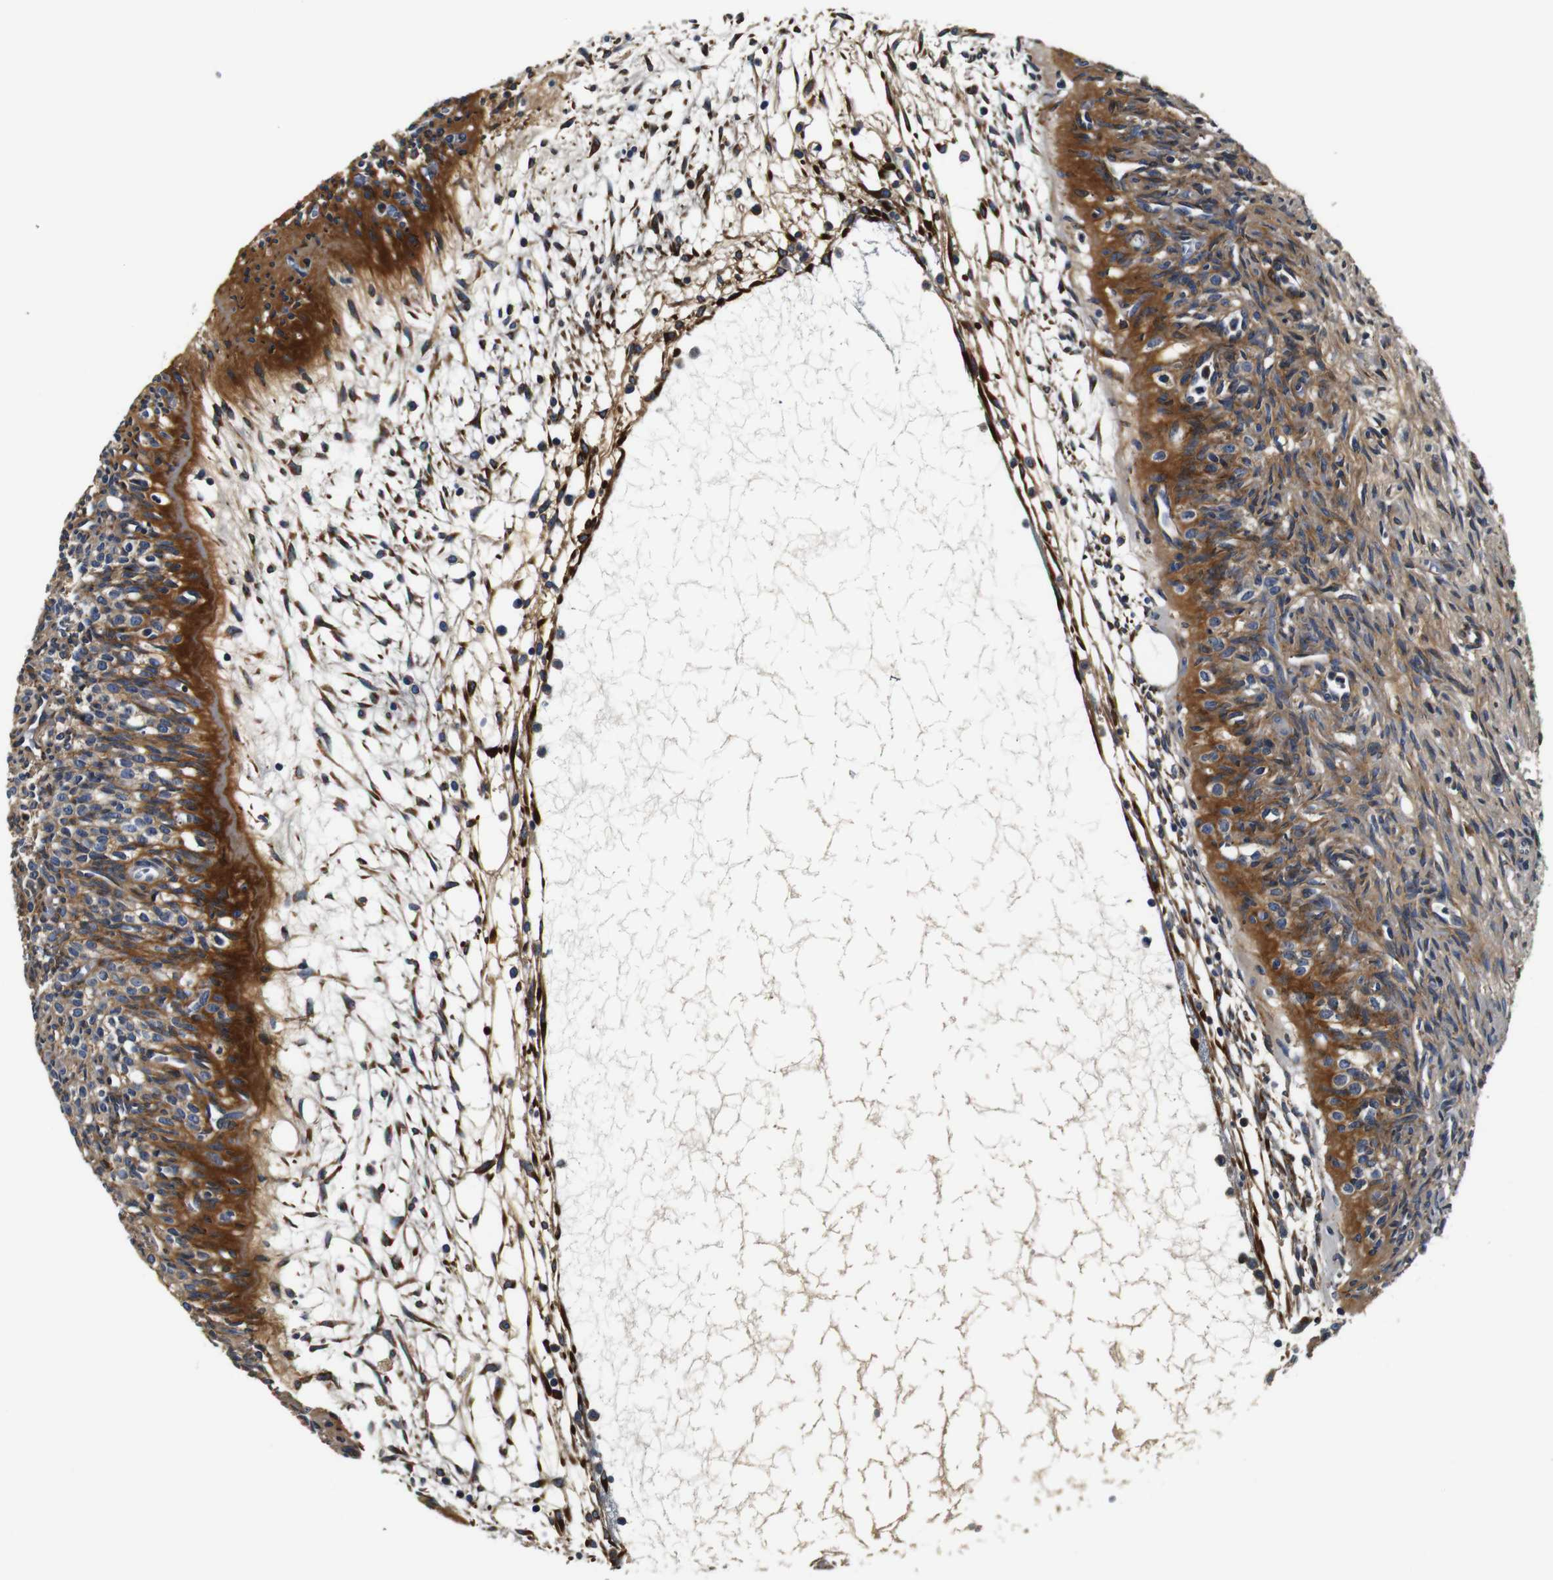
{"staining": {"intensity": "strong", "quantity": "25%-75%", "location": "cytoplasmic/membranous"}, "tissue": "ovary", "cell_type": "Ovarian stroma cells", "image_type": "normal", "snomed": [{"axis": "morphology", "description": "Normal tissue, NOS"}, {"axis": "topography", "description": "Ovary"}], "caption": "A brown stain shows strong cytoplasmic/membranous expression of a protein in ovarian stroma cells of unremarkable ovary.", "gene": "COL1A1", "patient": {"sex": "female", "age": 33}}